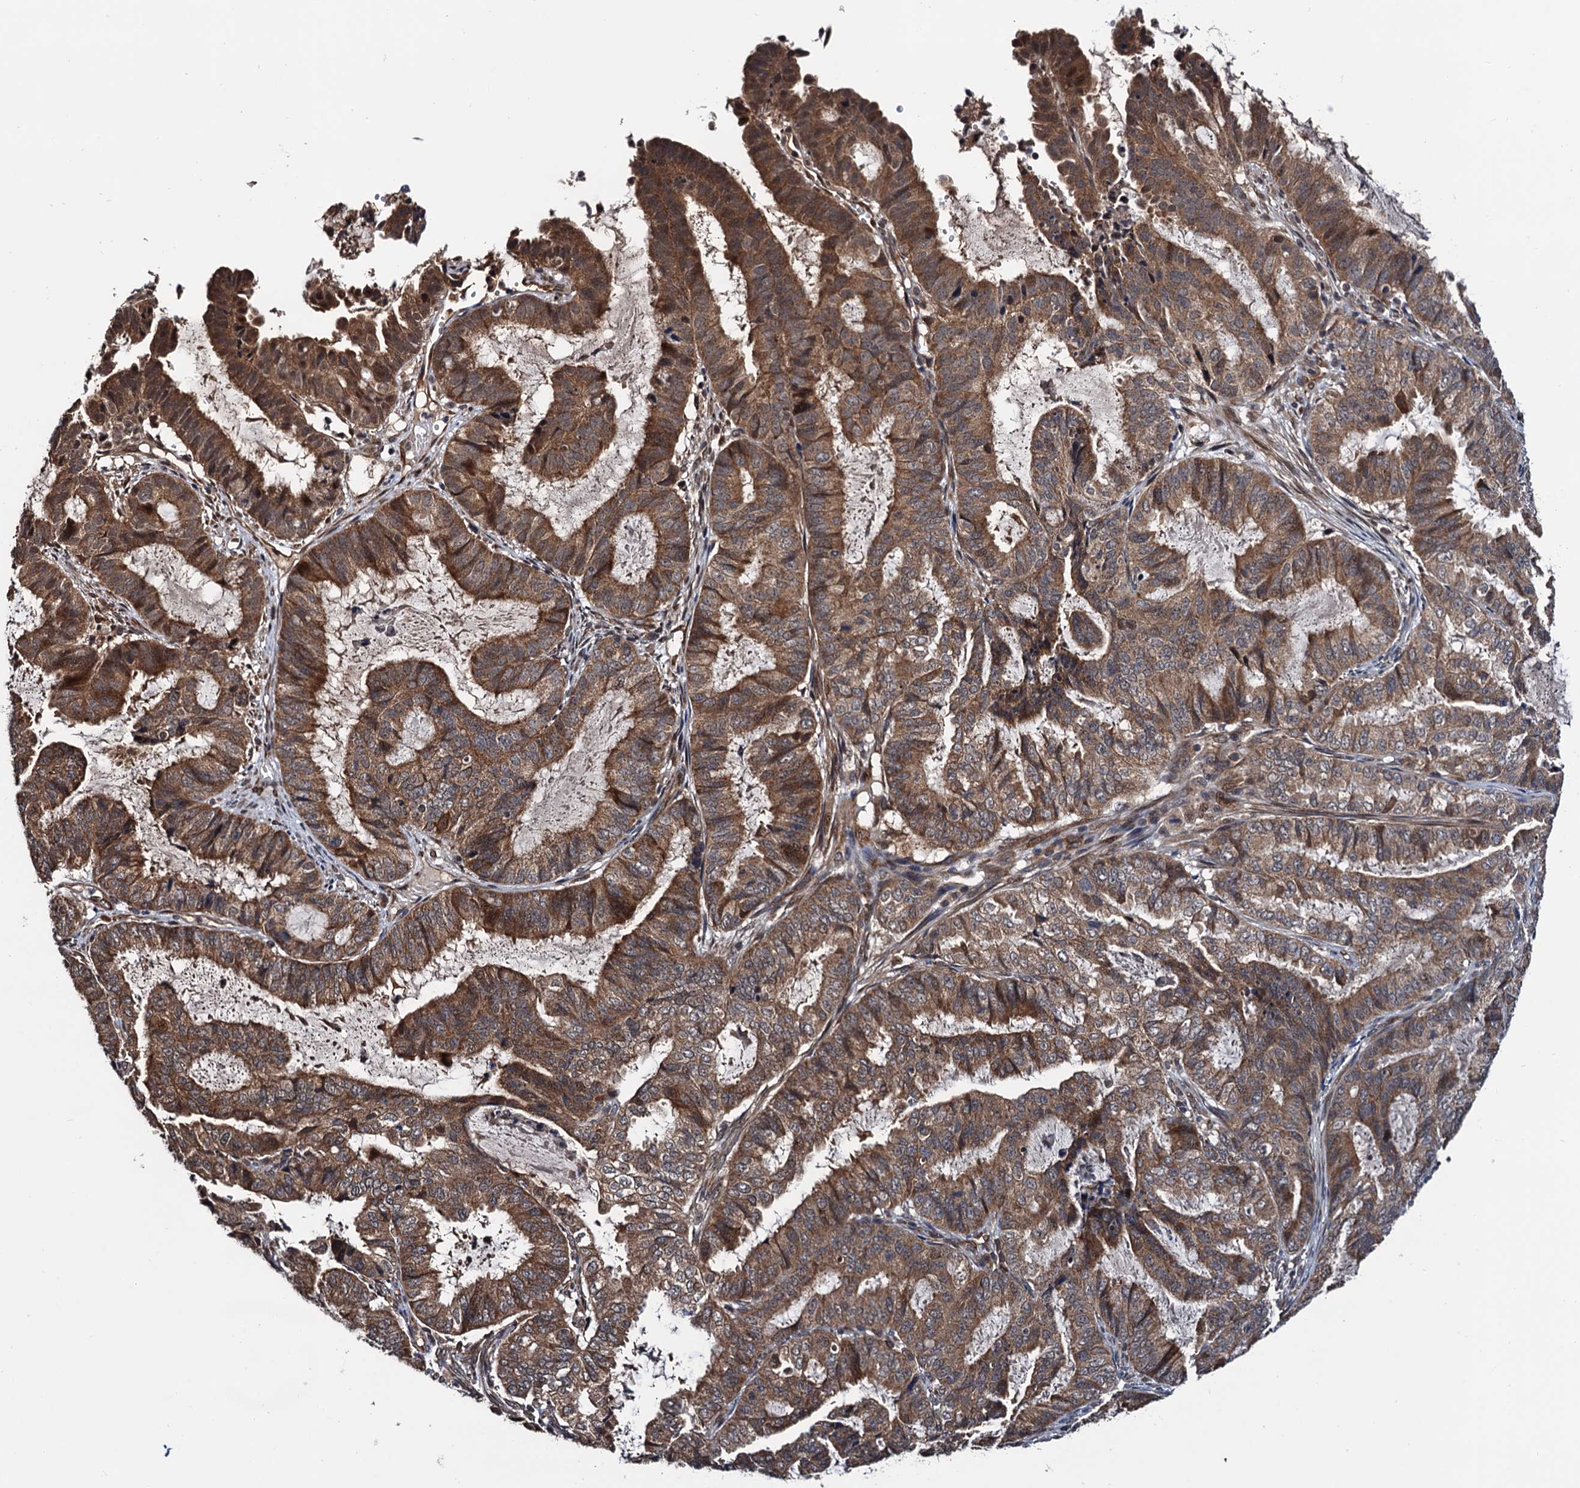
{"staining": {"intensity": "moderate", "quantity": ">75%", "location": "cytoplasmic/membranous"}, "tissue": "endometrial cancer", "cell_type": "Tumor cells", "image_type": "cancer", "snomed": [{"axis": "morphology", "description": "Adenocarcinoma, NOS"}, {"axis": "topography", "description": "Endometrium"}], "caption": "The micrograph reveals staining of endometrial adenocarcinoma, revealing moderate cytoplasmic/membranous protein positivity (brown color) within tumor cells.", "gene": "NAA16", "patient": {"sex": "female", "age": 51}}